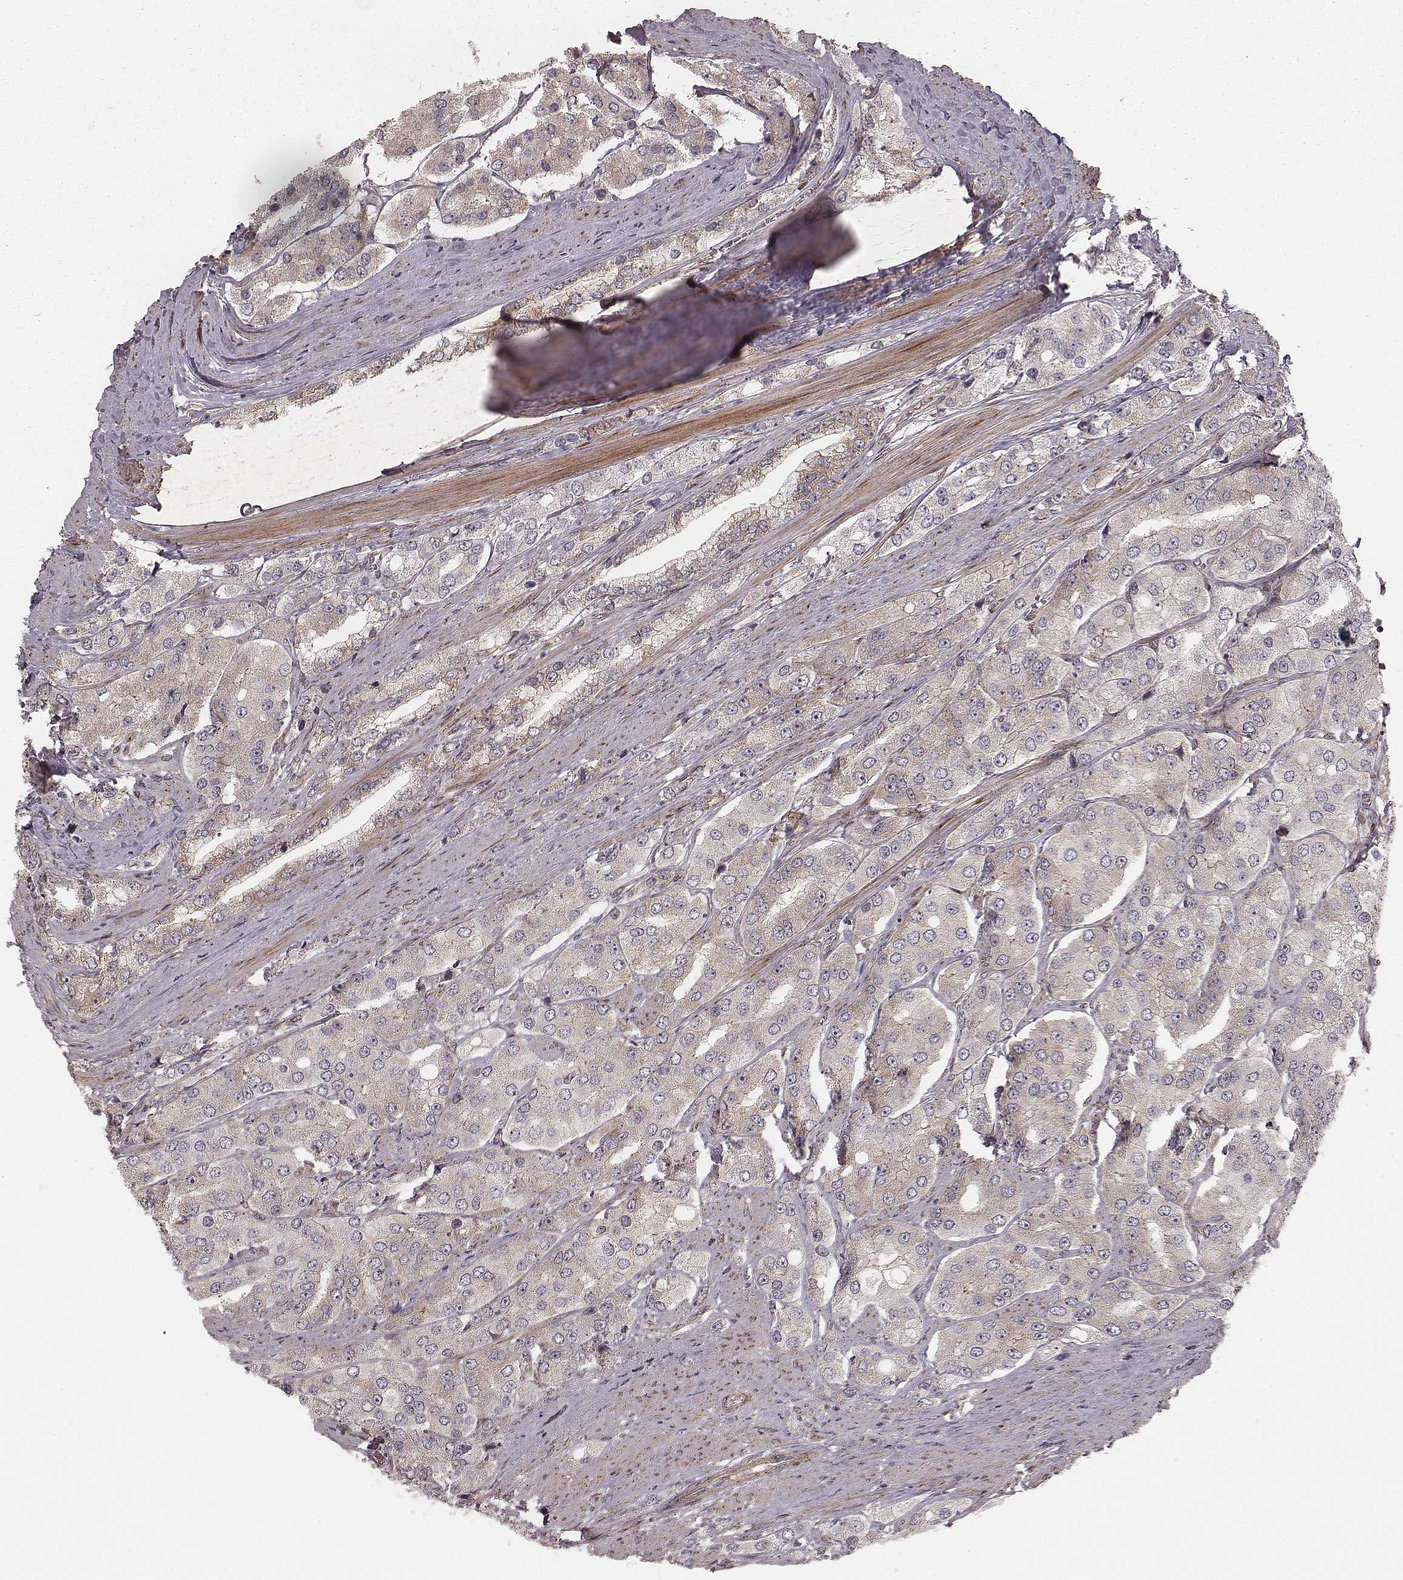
{"staining": {"intensity": "weak", "quantity": "<25%", "location": "cytoplasmic/membranous"}, "tissue": "prostate cancer", "cell_type": "Tumor cells", "image_type": "cancer", "snomed": [{"axis": "morphology", "description": "Adenocarcinoma, Low grade"}, {"axis": "topography", "description": "Prostate"}], "caption": "IHC of human prostate adenocarcinoma (low-grade) exhibits no staining in tumor cells. The staining is performed using DAB (3,3'-diaminobenzidine) brown chromogen with nuclei counter-stained in using hematoxylin.", "gene": "NDUFA7", "patient": {"sex": "male", "age": 69}}